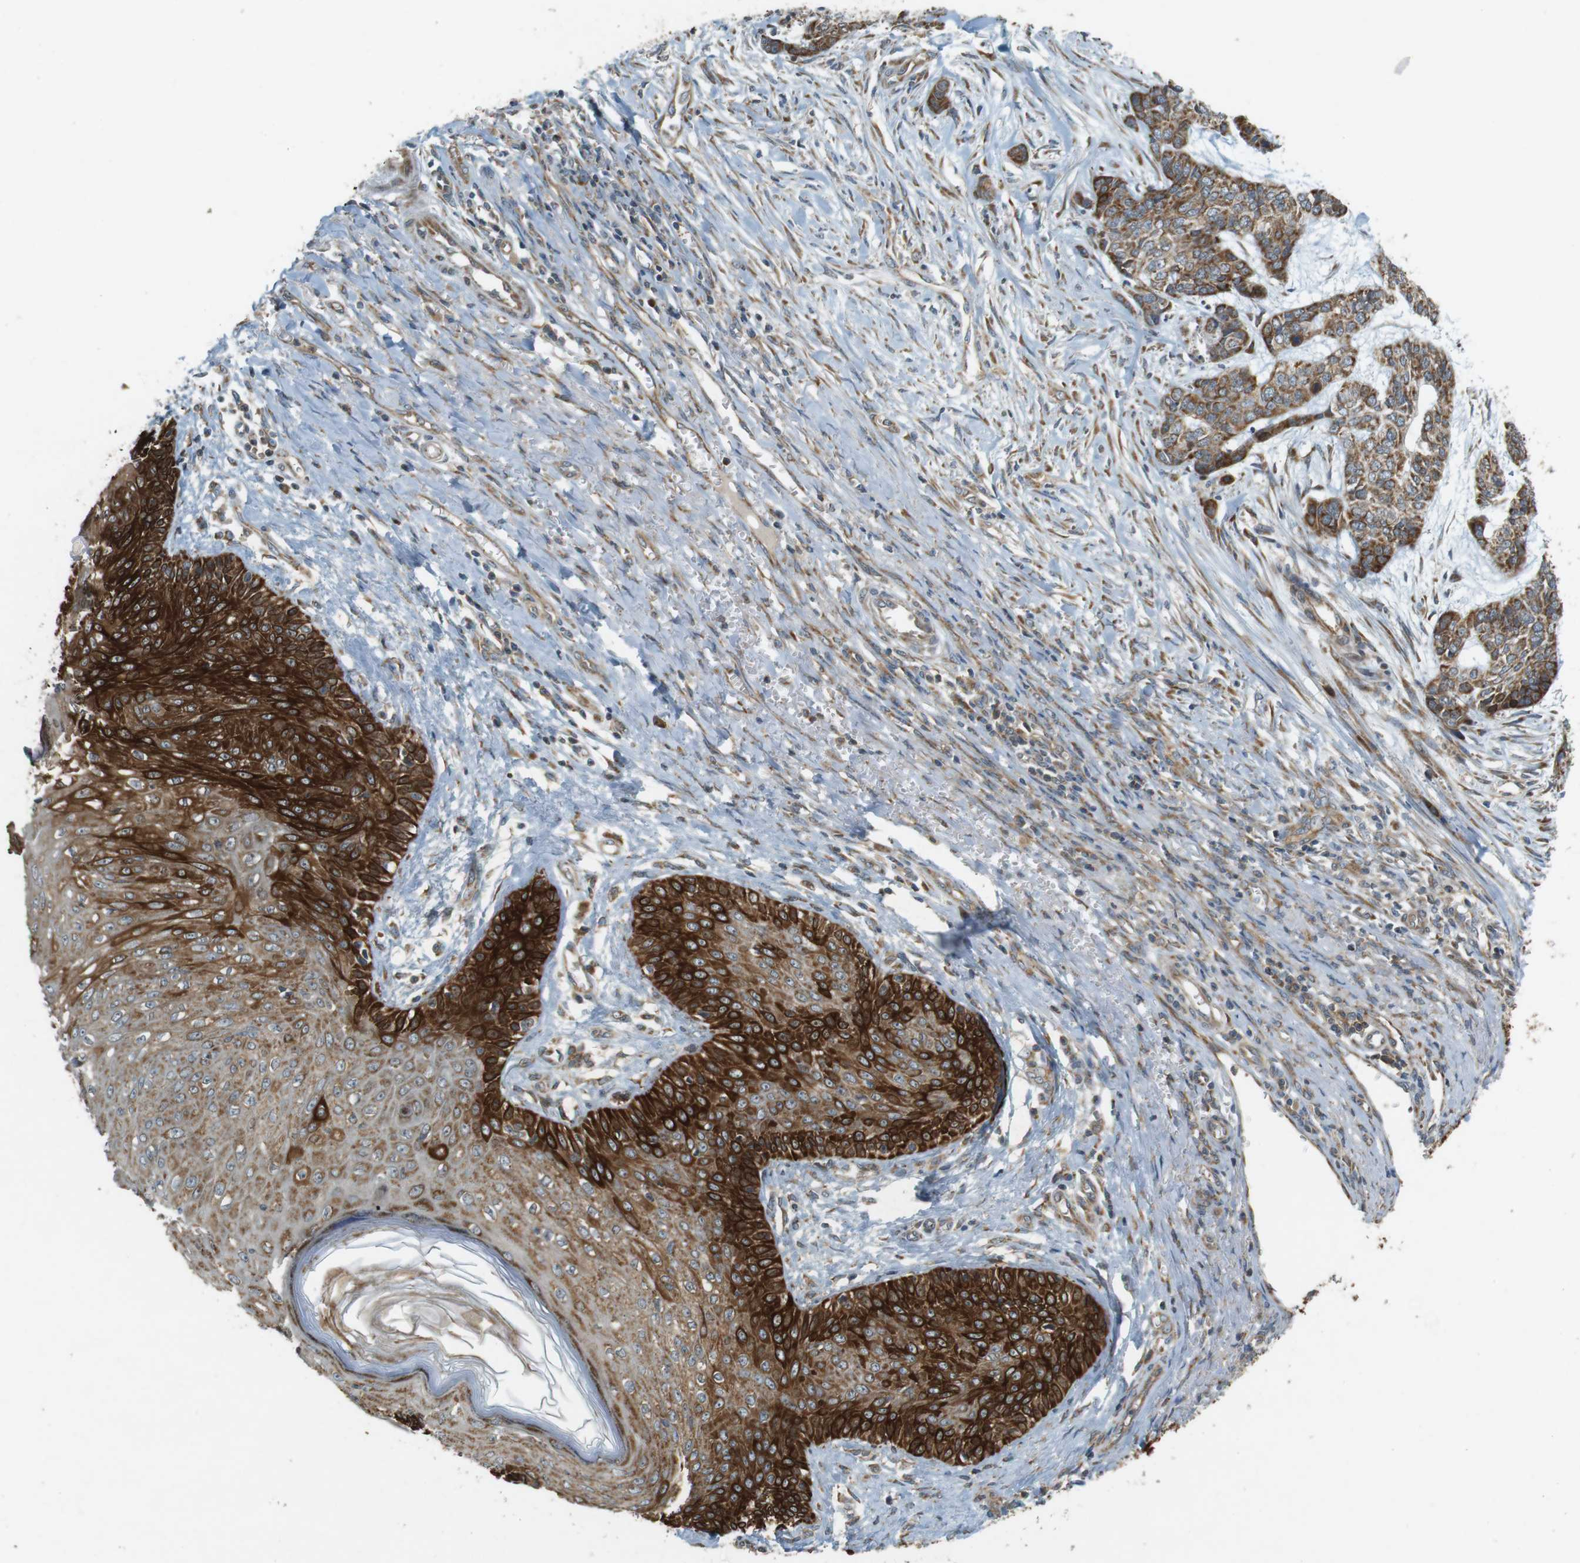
{"staining": {"intensity": "moderate", "quantity": ">75%", "location": "cytoplasmic/membranous"}, "tissue": "skin cancer", "cell_type": "Tumor cells", "image_type": "cancer", "snomed": [{"axis": "morphology", "description": "Basal cell carcinoma"}, {"axis": "topography", "description": "Skin"}], "caption": "Basal cell carcinoma (skin) stained with DAB (3,3'-diaminobenzidine) immunohistochemistry (IHC) reveals medium levels of moderate cytoplasmic/membranous expression in approximately >75% of tumor cells. The staining is performed using DAB (3,3'-diaminobenzidine) brown chromogen to label protein expression. The nuclei are counter-stained blue using hematoxylin.", "gene": "SLC41A1", "patient": {"sex": "female", "age": 64}}